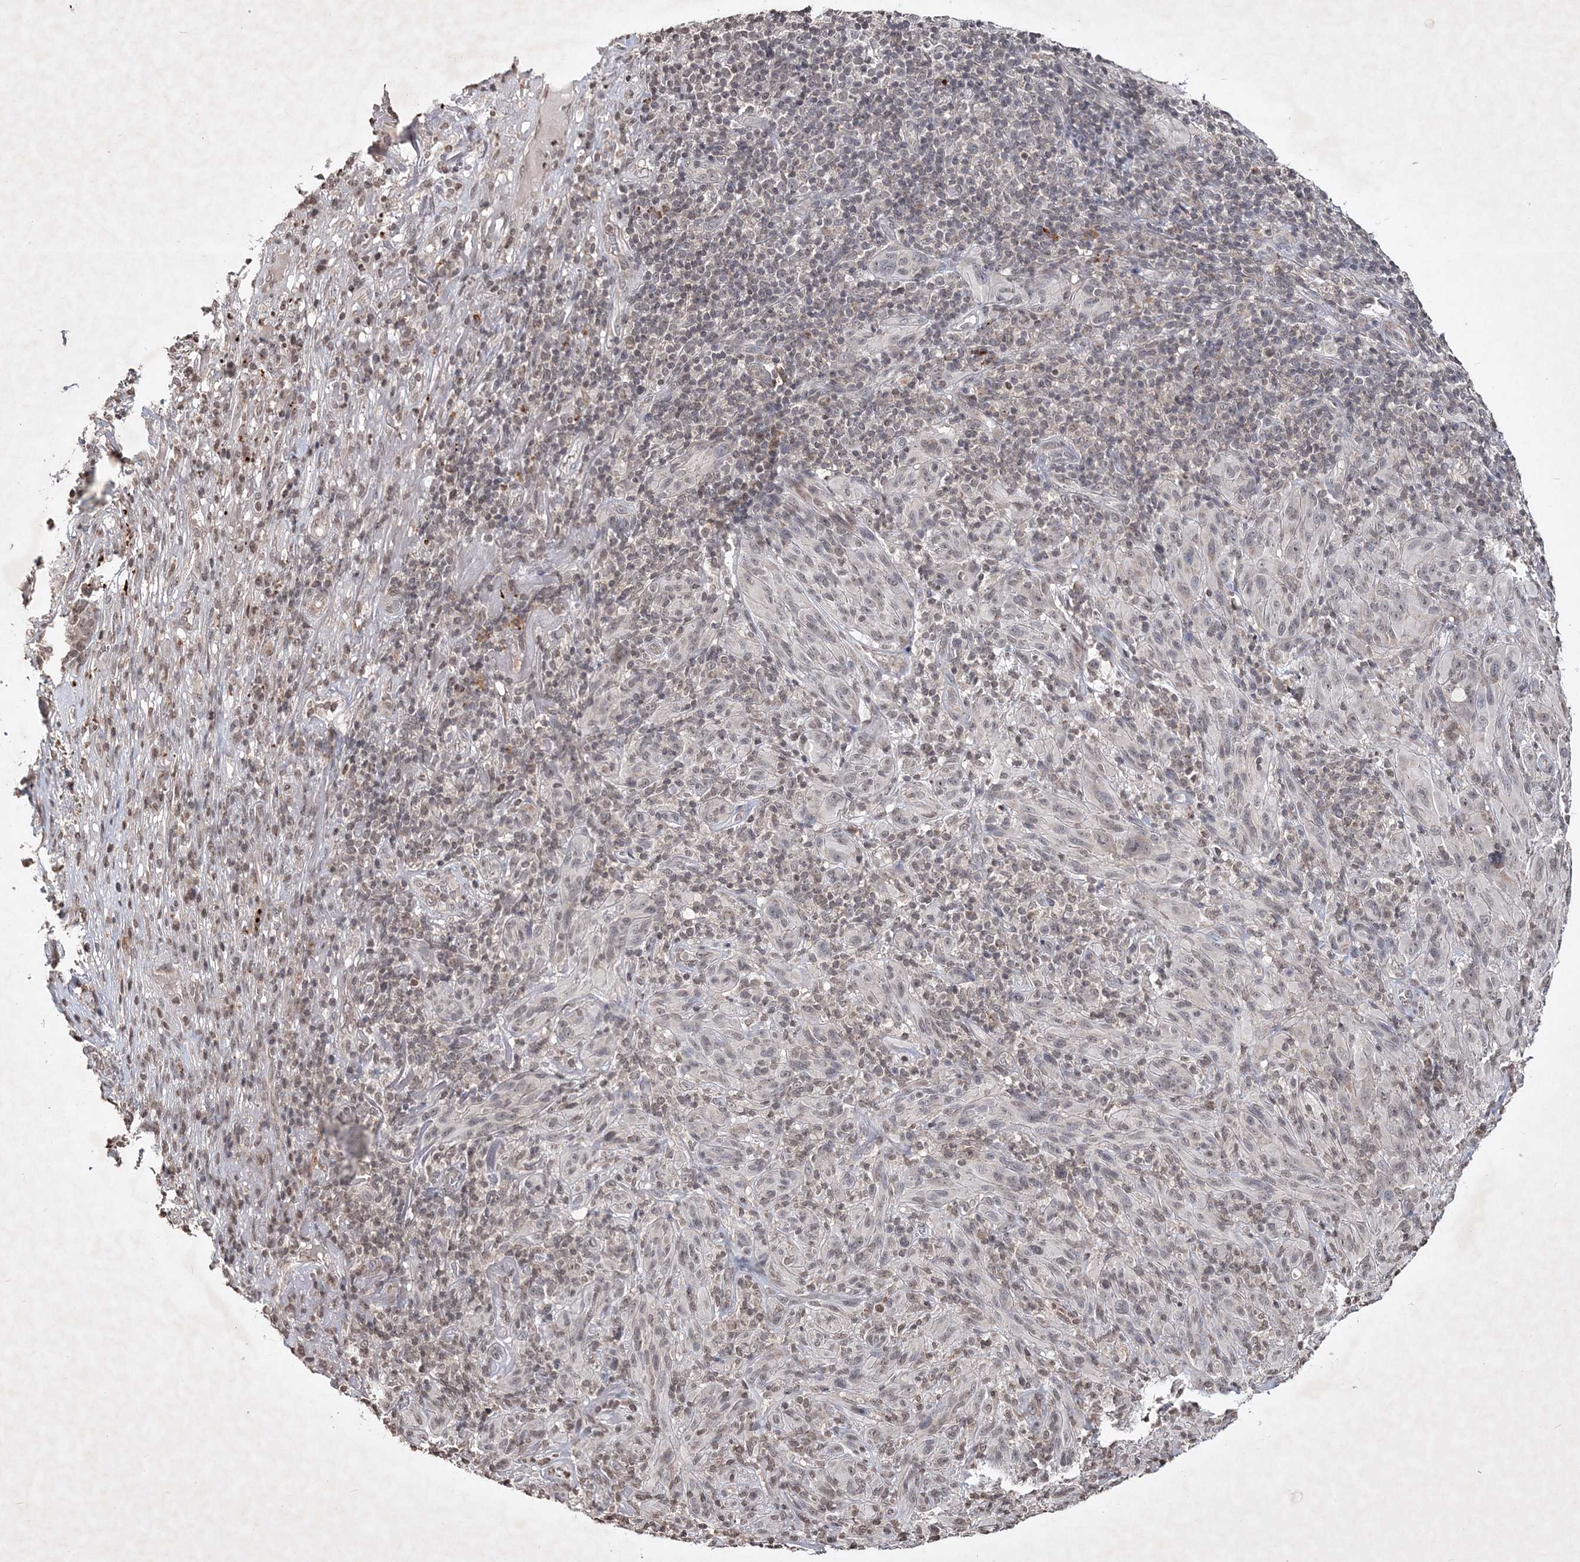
{"staining": {"intensity": "weak", "quantity": ">75%", "location": "nuclear"}, "tissue": "melanoma", "cell_type": "Tumor cells", "image_type": "cancer", "snomed": [{"axis": "morphology", "description": "Malignant melanoma, NOS"}, {"axis": "topography", "description": "Skin of head"}], "caption": "Melanoma stained with DAB (3,3'-diaminobenzidine) immunohistochemistry (IHC) demonstrates low levels of weak nuclear expression in about >75% of tumor cells.", "gene": "SOWAHB", "patient": {"sex": "male", "age": 96}}